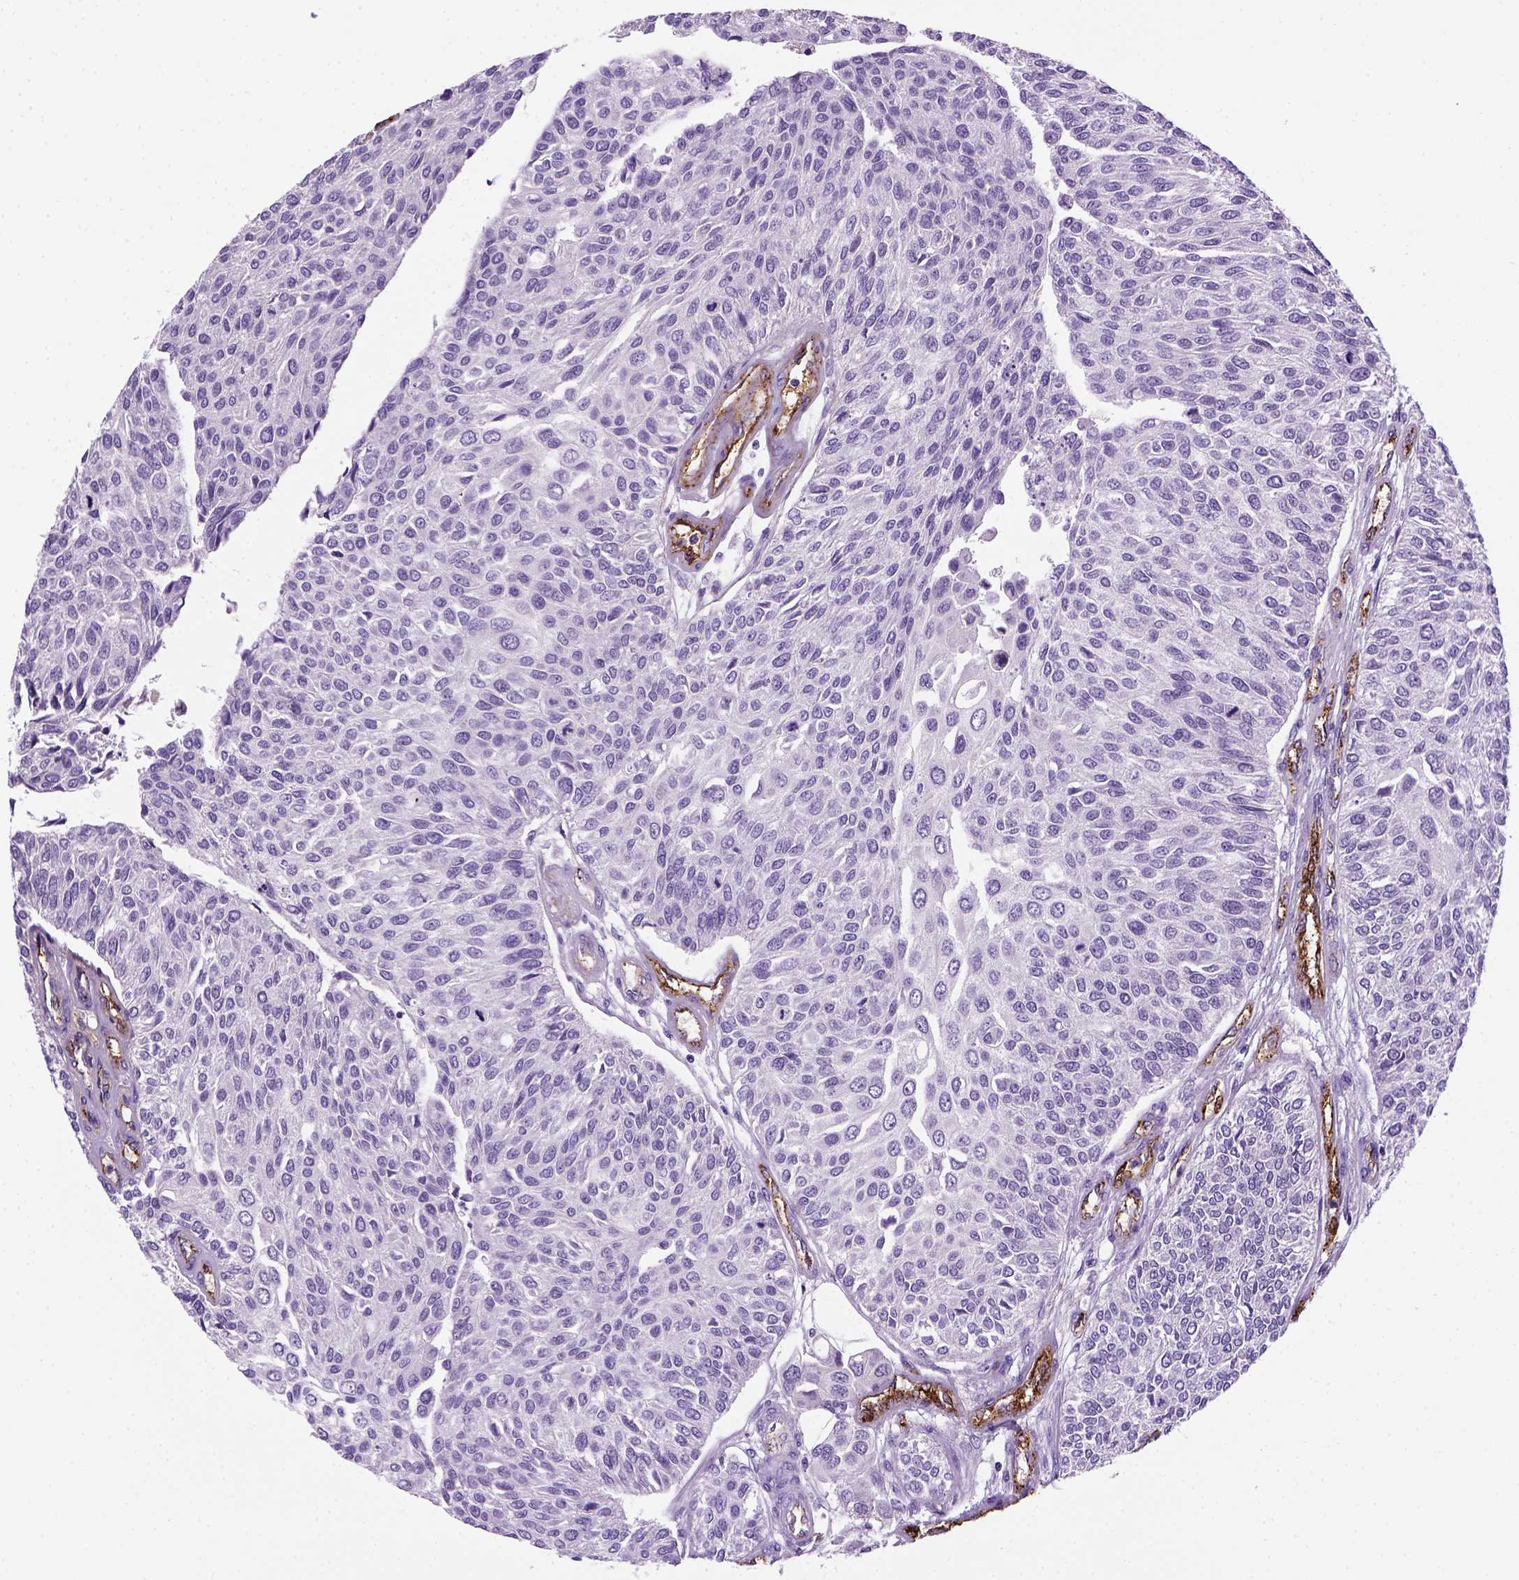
{"staining": {"intensity": "negative", "quantity": "none", "location": "none"}, "tissue": "urothelial cancer", "cell_type": "Tumor cells", "image_type": "cancer", "snomed": [{"axis": "morphology", "description": "Urothelial carcinoma, NOS"}, {"axis": "topography", "description": "Urinary bladder"}], "caption": "This histopathology image is of urothelial cancer stained with immunohistochemistry to label a protein in brown with the nuclei are counter-stained blue. There is no positivity in tumor cells.", "gene": "VWF", "patient": {"sex": "male", "age": 55}}